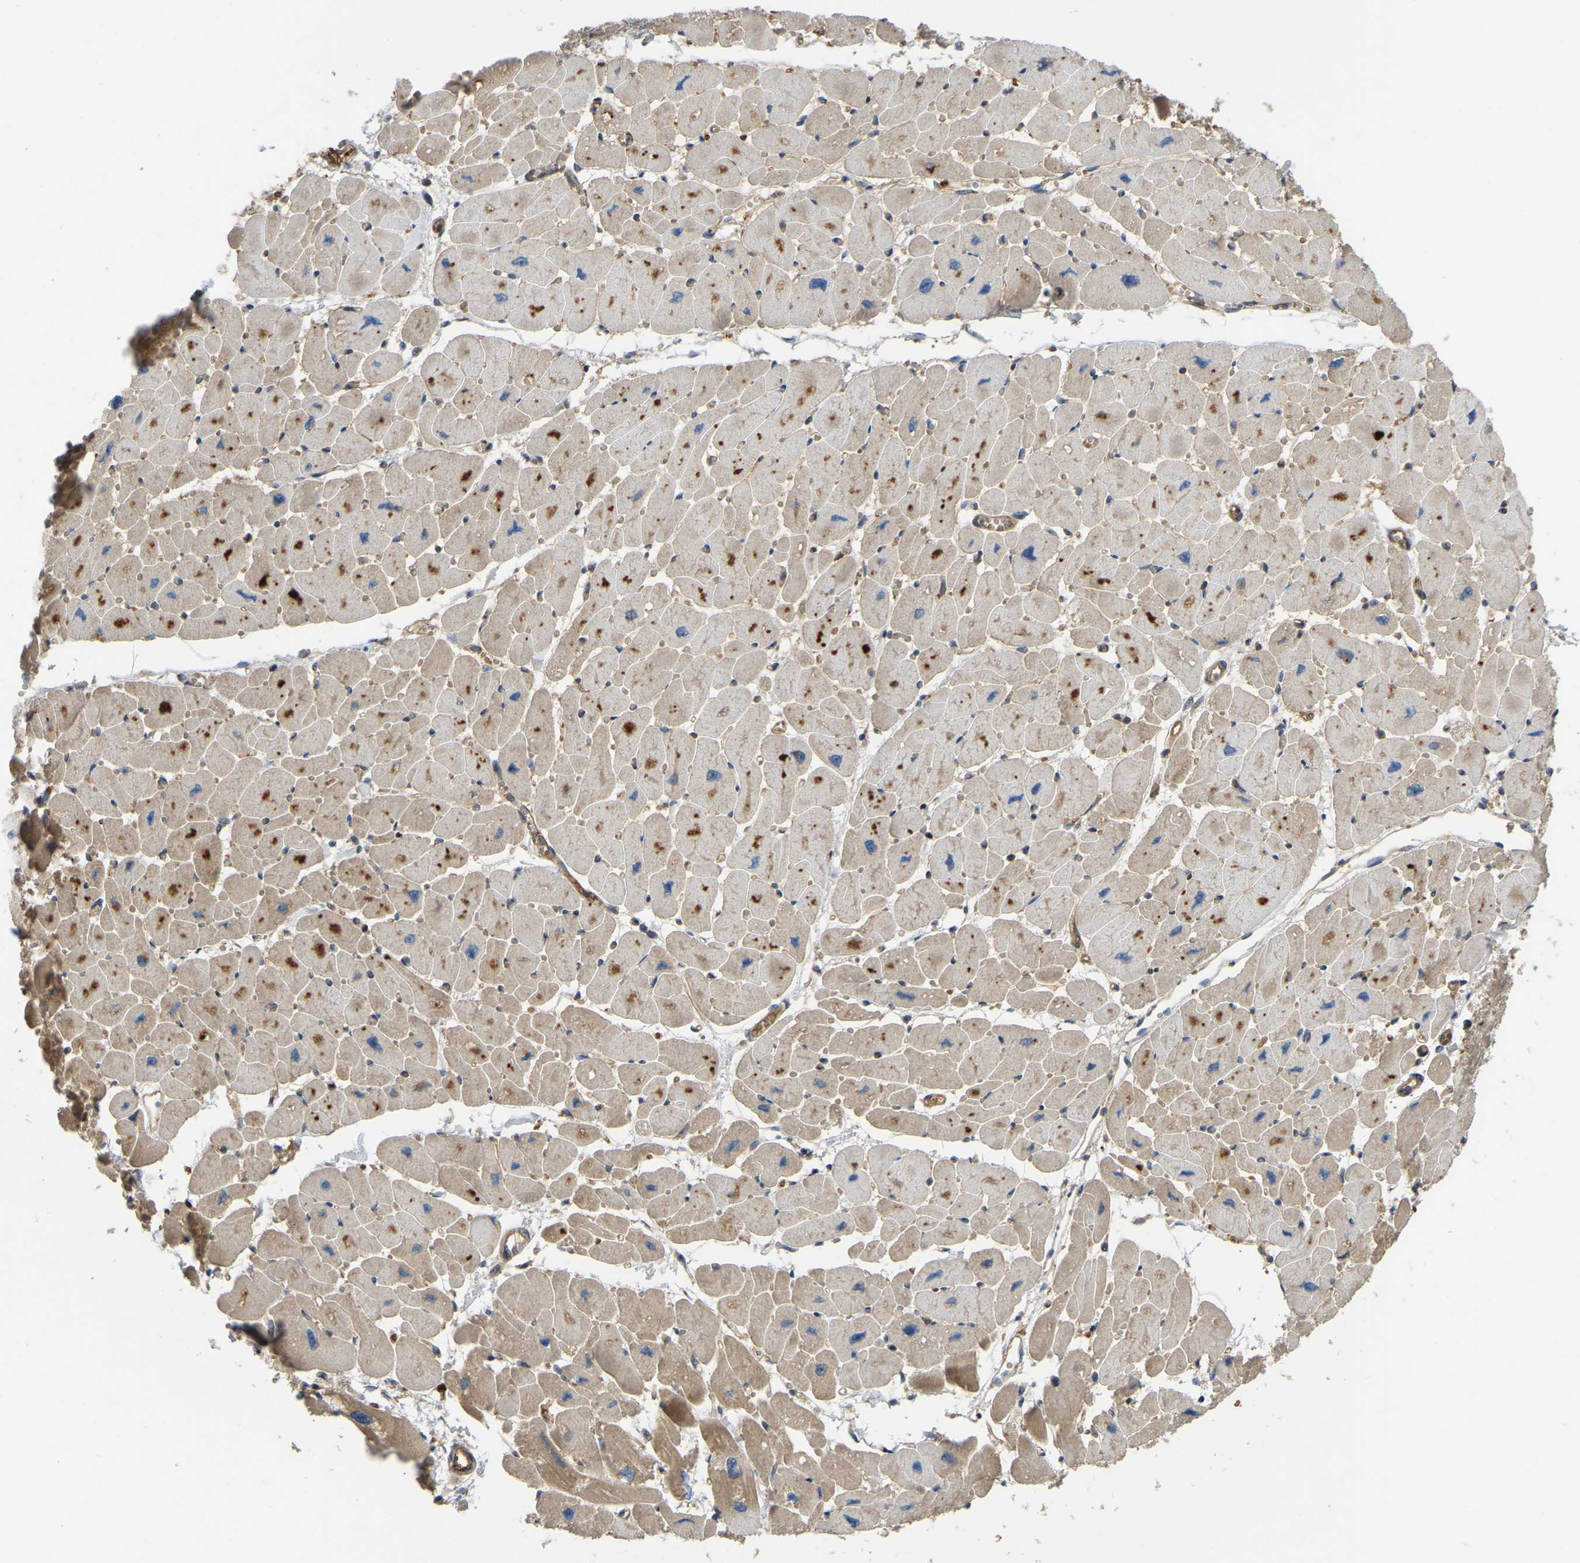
{"staining": {"intensity": "moderate", "quantity": ">75%", "location": "cytoplasmic/membranous"}, "tissue": "heart muscle", "cell_type": "Cardiomyocytes", "image_type": "normal", "snomed": [{"axis": "morphology", "description": "Normal tissue, NOS"}, {"axis": "topography", "description": "Heart"}], "caption": "Immunohistochemical staining of benign heart muscle reveals >75% levels of moderate cytoplasmic/membranous protein positivity in approximately >75% of cardiomyocytes. The protein is stained brown, and the nuclei are stained in blue (DAB IHC with brightfield microscopy, high magnification).", "gene": "C21orf91", "patient": {"sex": "female", "age": 54}}